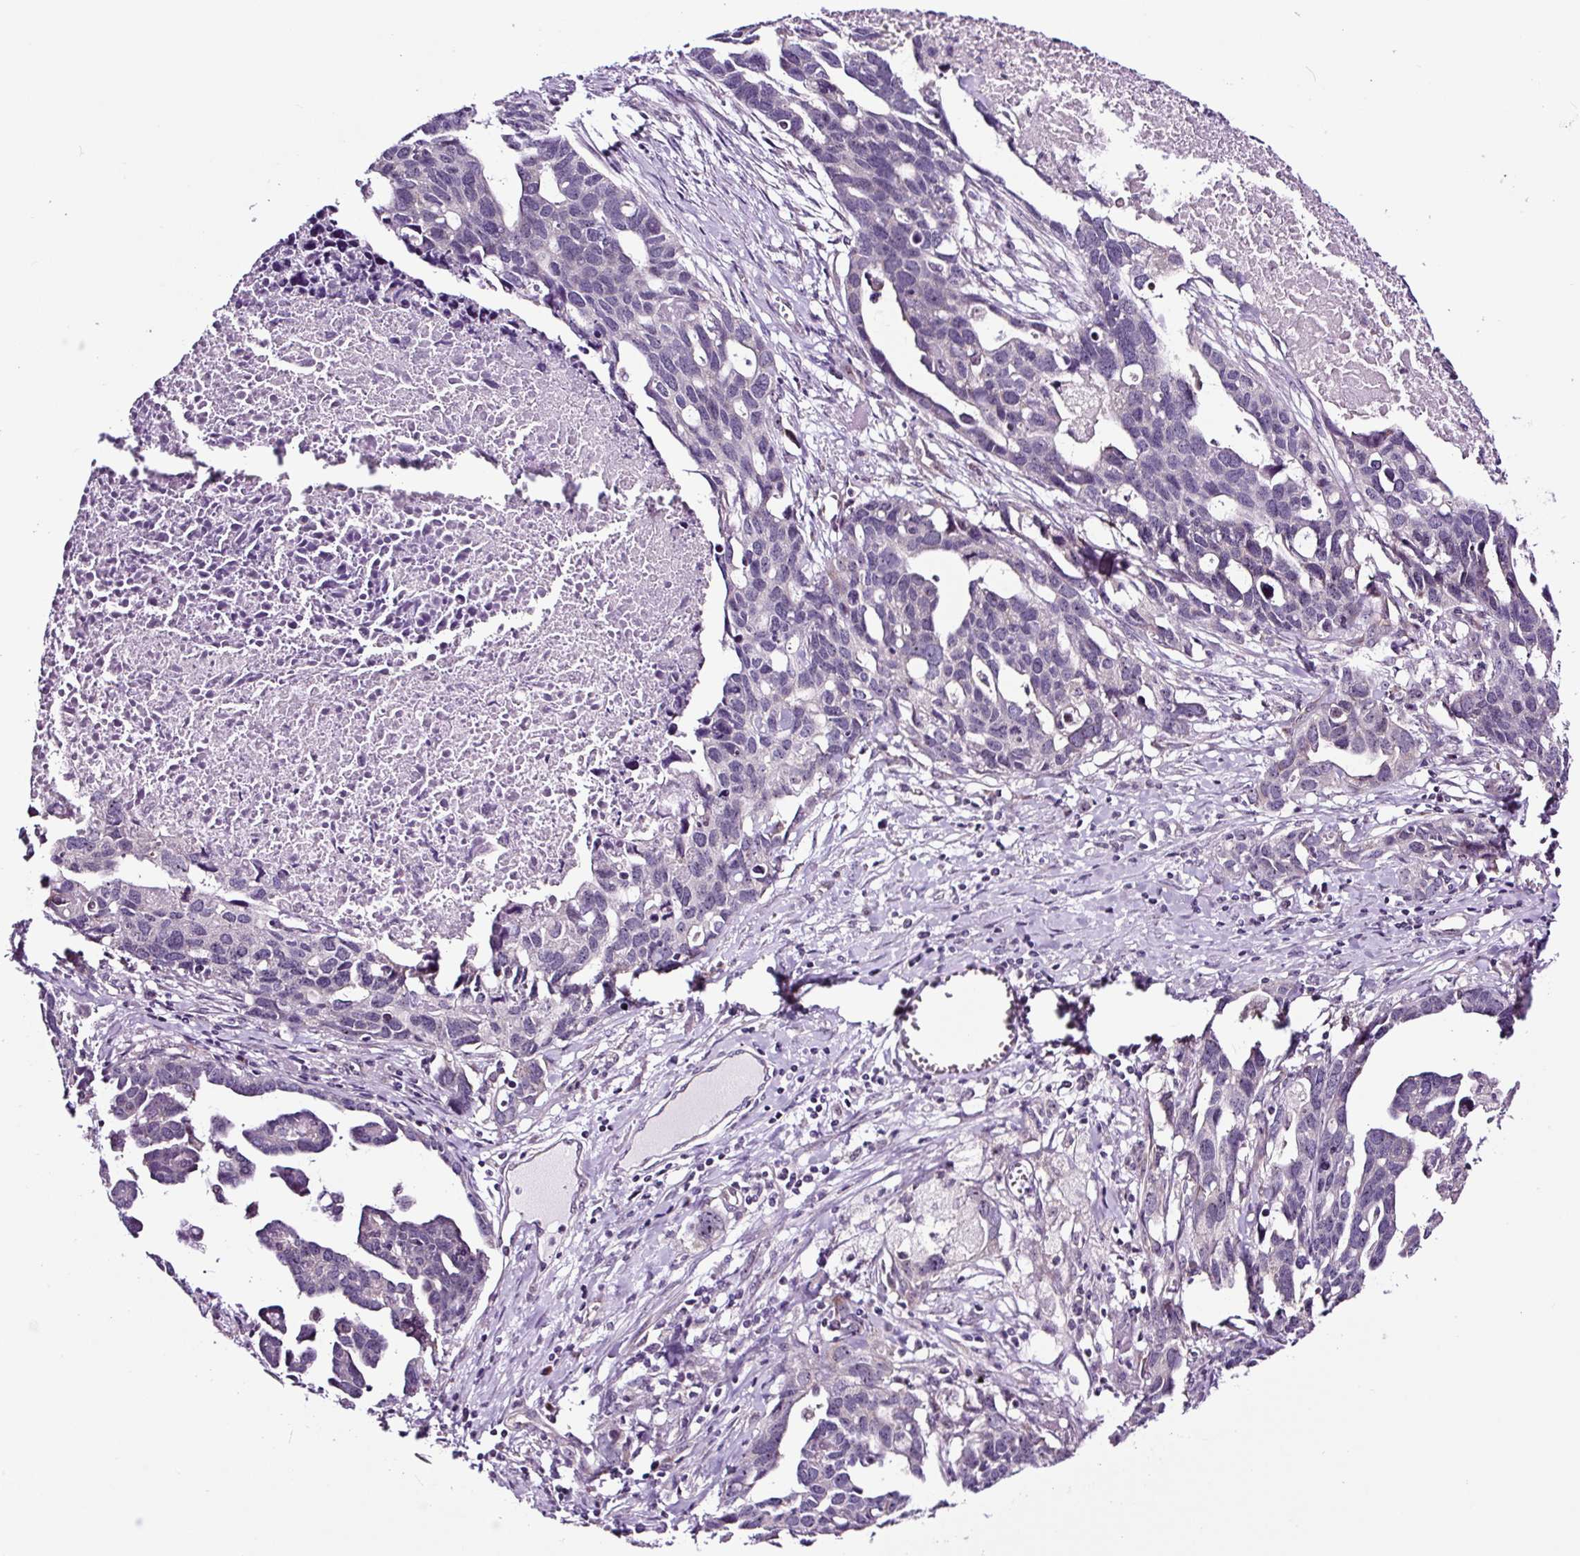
{"staining": {"intensity": "negative", "quantity": "none", "location": "none"}, "tissue": "ovarian cancer", "cell_type": "Tumor cells", "image_type": "cancer", "snomed": [{"axis": "morphology", "description": "Cystadenocarcinoma, serous, NOS"}, {"axis": "topography", "description": "Ovary"}], "caption": "DAB (3,3'-diaminobenzidine) immunohistochemical staining of ovarian cancer demonstrates no significant positivity in tumor cells. (DAB IHC with hematoxylin counter stain).", "gene": "NOM1", "patient": {"sex": "female", "age": 54}}